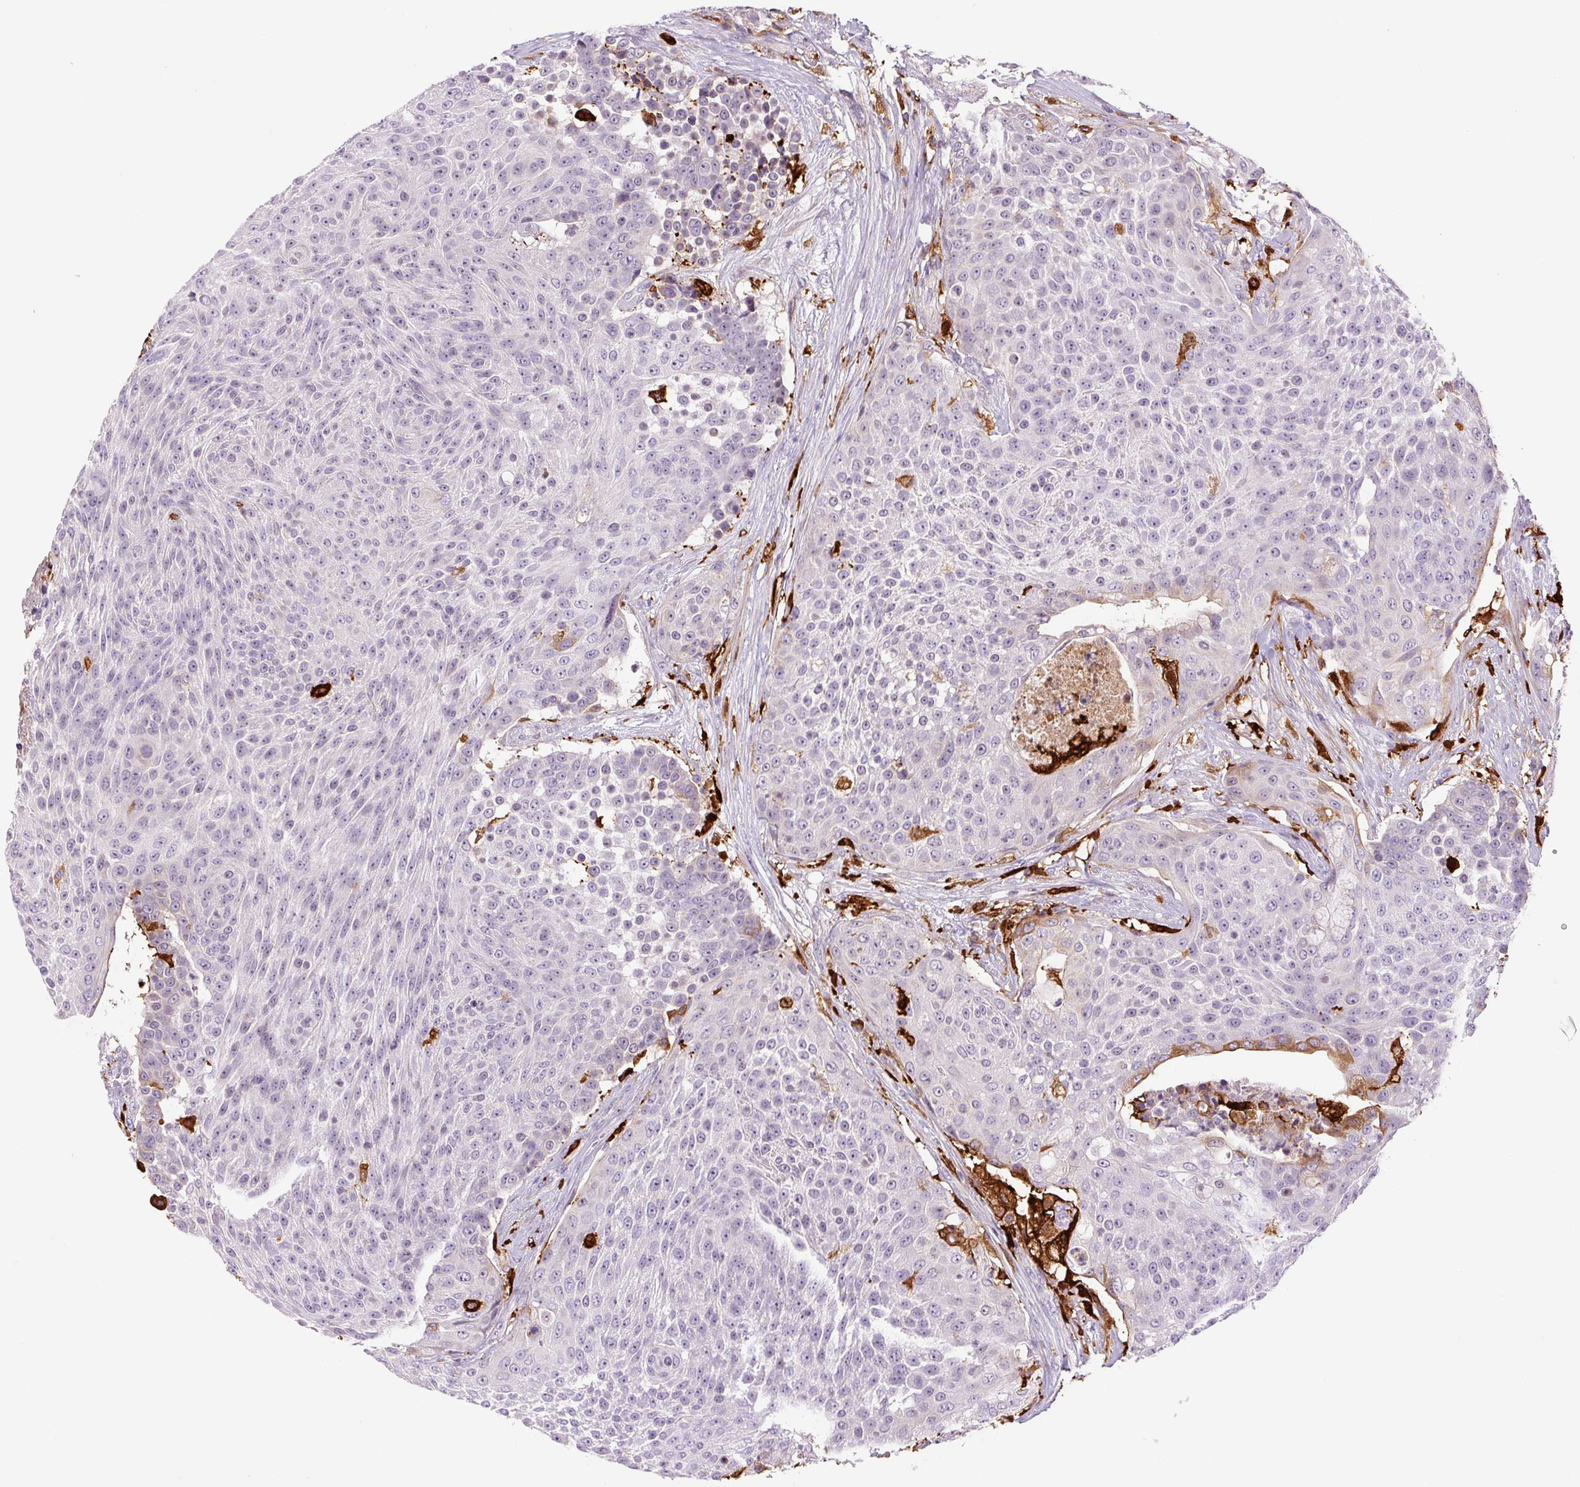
{"staining": {"intensity": "negative", "quantity": "none", "location": "none"}, "tissue": "urothelial cancer", "cell_type": "Tumor cells", "image_type": "cancer", "snomed": [{"axis": "morphology", "description": "Urothelial carcinoma, High grade"}, {"axis": "topography", "description": "Urinary bladder"}], "caption": "DAB immunohistochemical staining of high-grade urothelial carcinoma demonstrates no significant positivity in tumor cells.", "gene": "FUT10", "patient": {"sex": "female", "age": 63}}